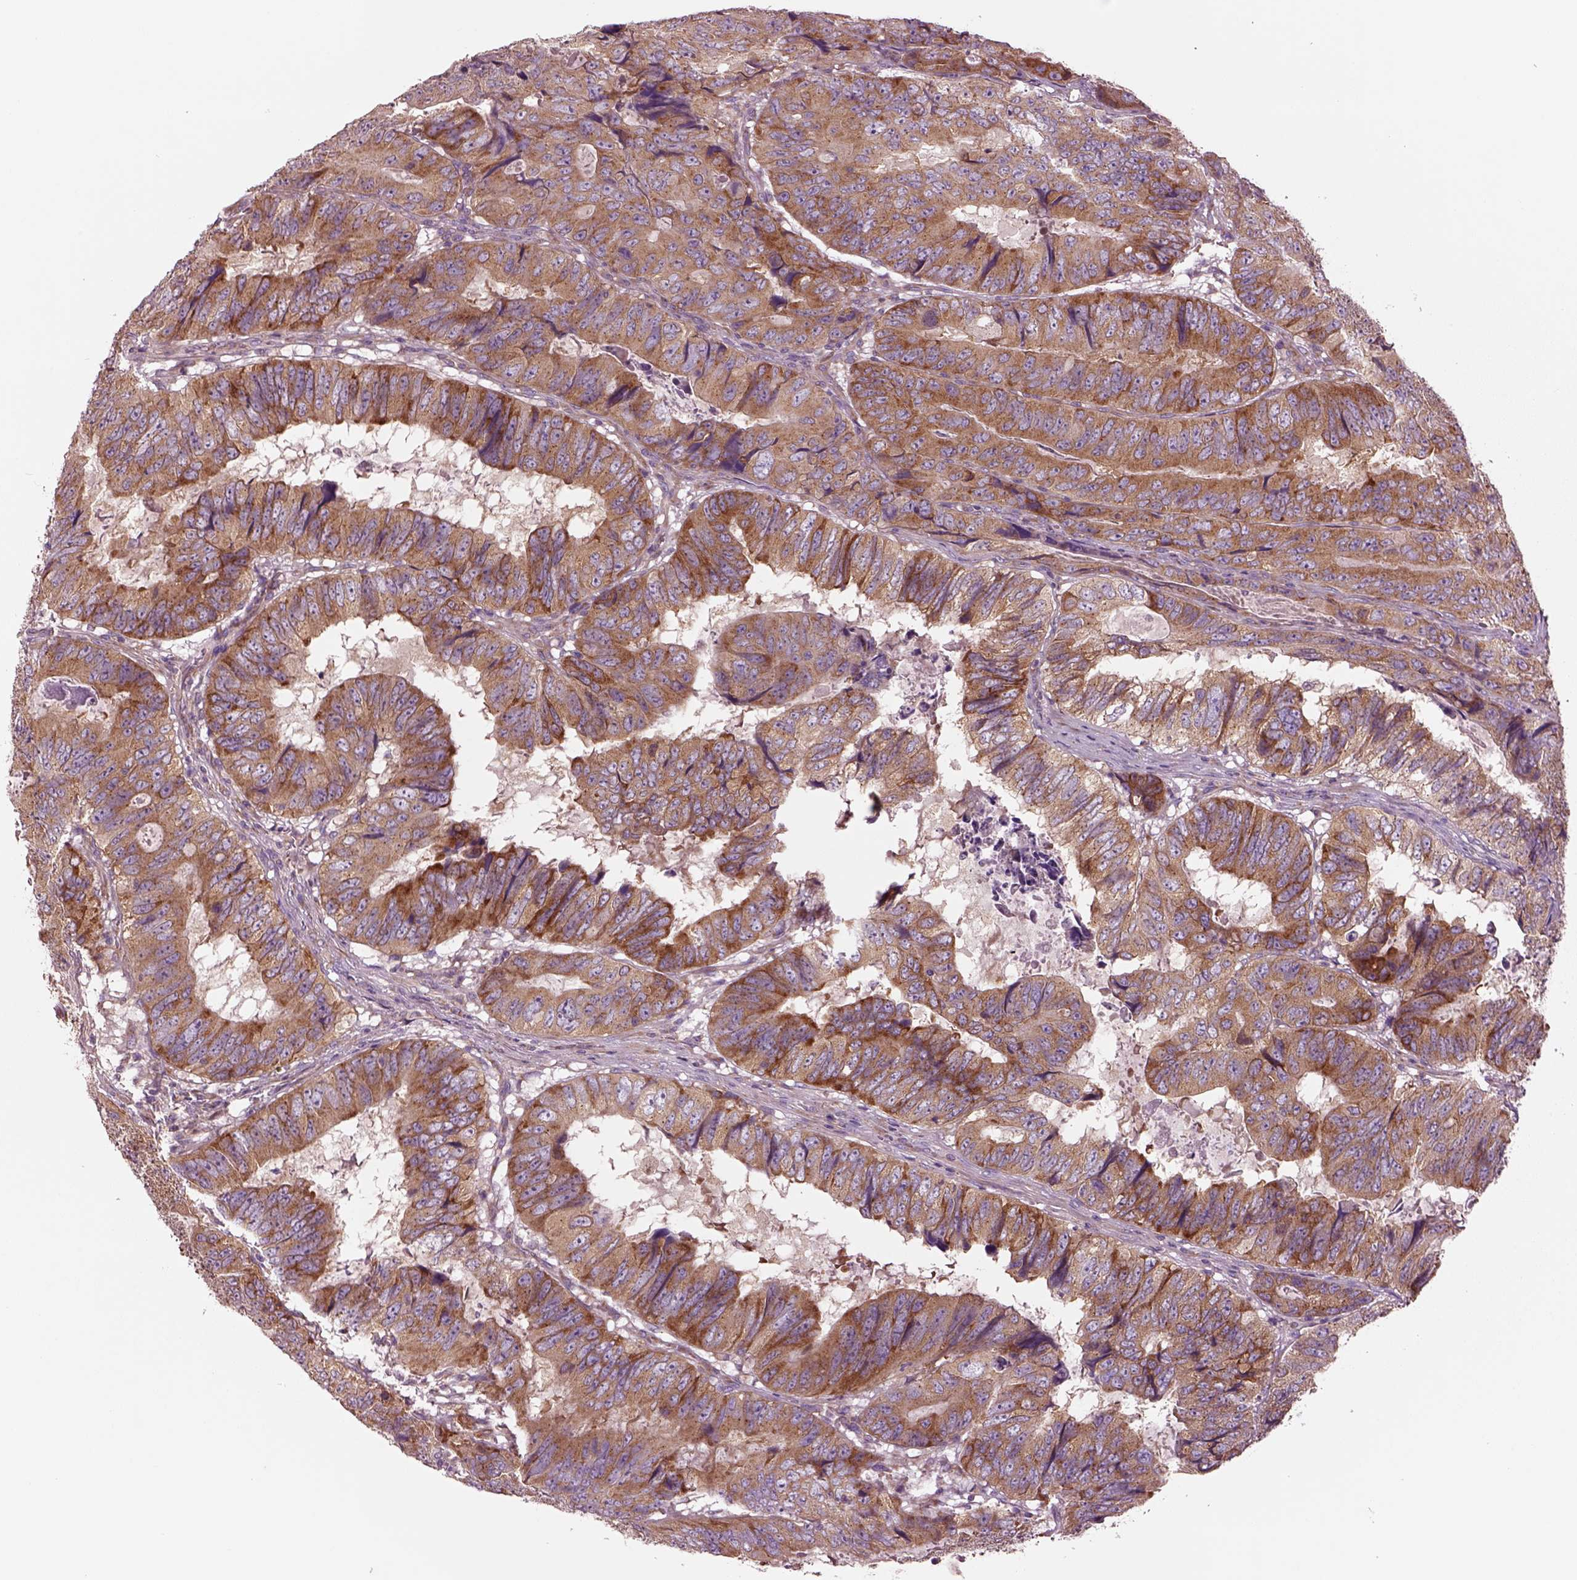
{"staining": {"intensity": "moderate", "quantity": ">75%", "location": "cytoplasmic/membranous"}, "tissue": "colorectal cancer", "cell_type": "Tumor cells", "image_type": "cancer", "snomed": [{"axis": "morphology", "description": "Adenocarcinoma, NOS"}, {"axis": "topography", "description": "Colon"}], "caption": "An immunohistochemistry (IHC) photomicrograph of tumor tissue is shown. Protein staining in brown labels moderate cytoplasmic/membranous positivity in colorectal adenocarcinoma within tumor cells.", "gene": "SEC23A", "patient": {"sex": "male", "age": 79}}